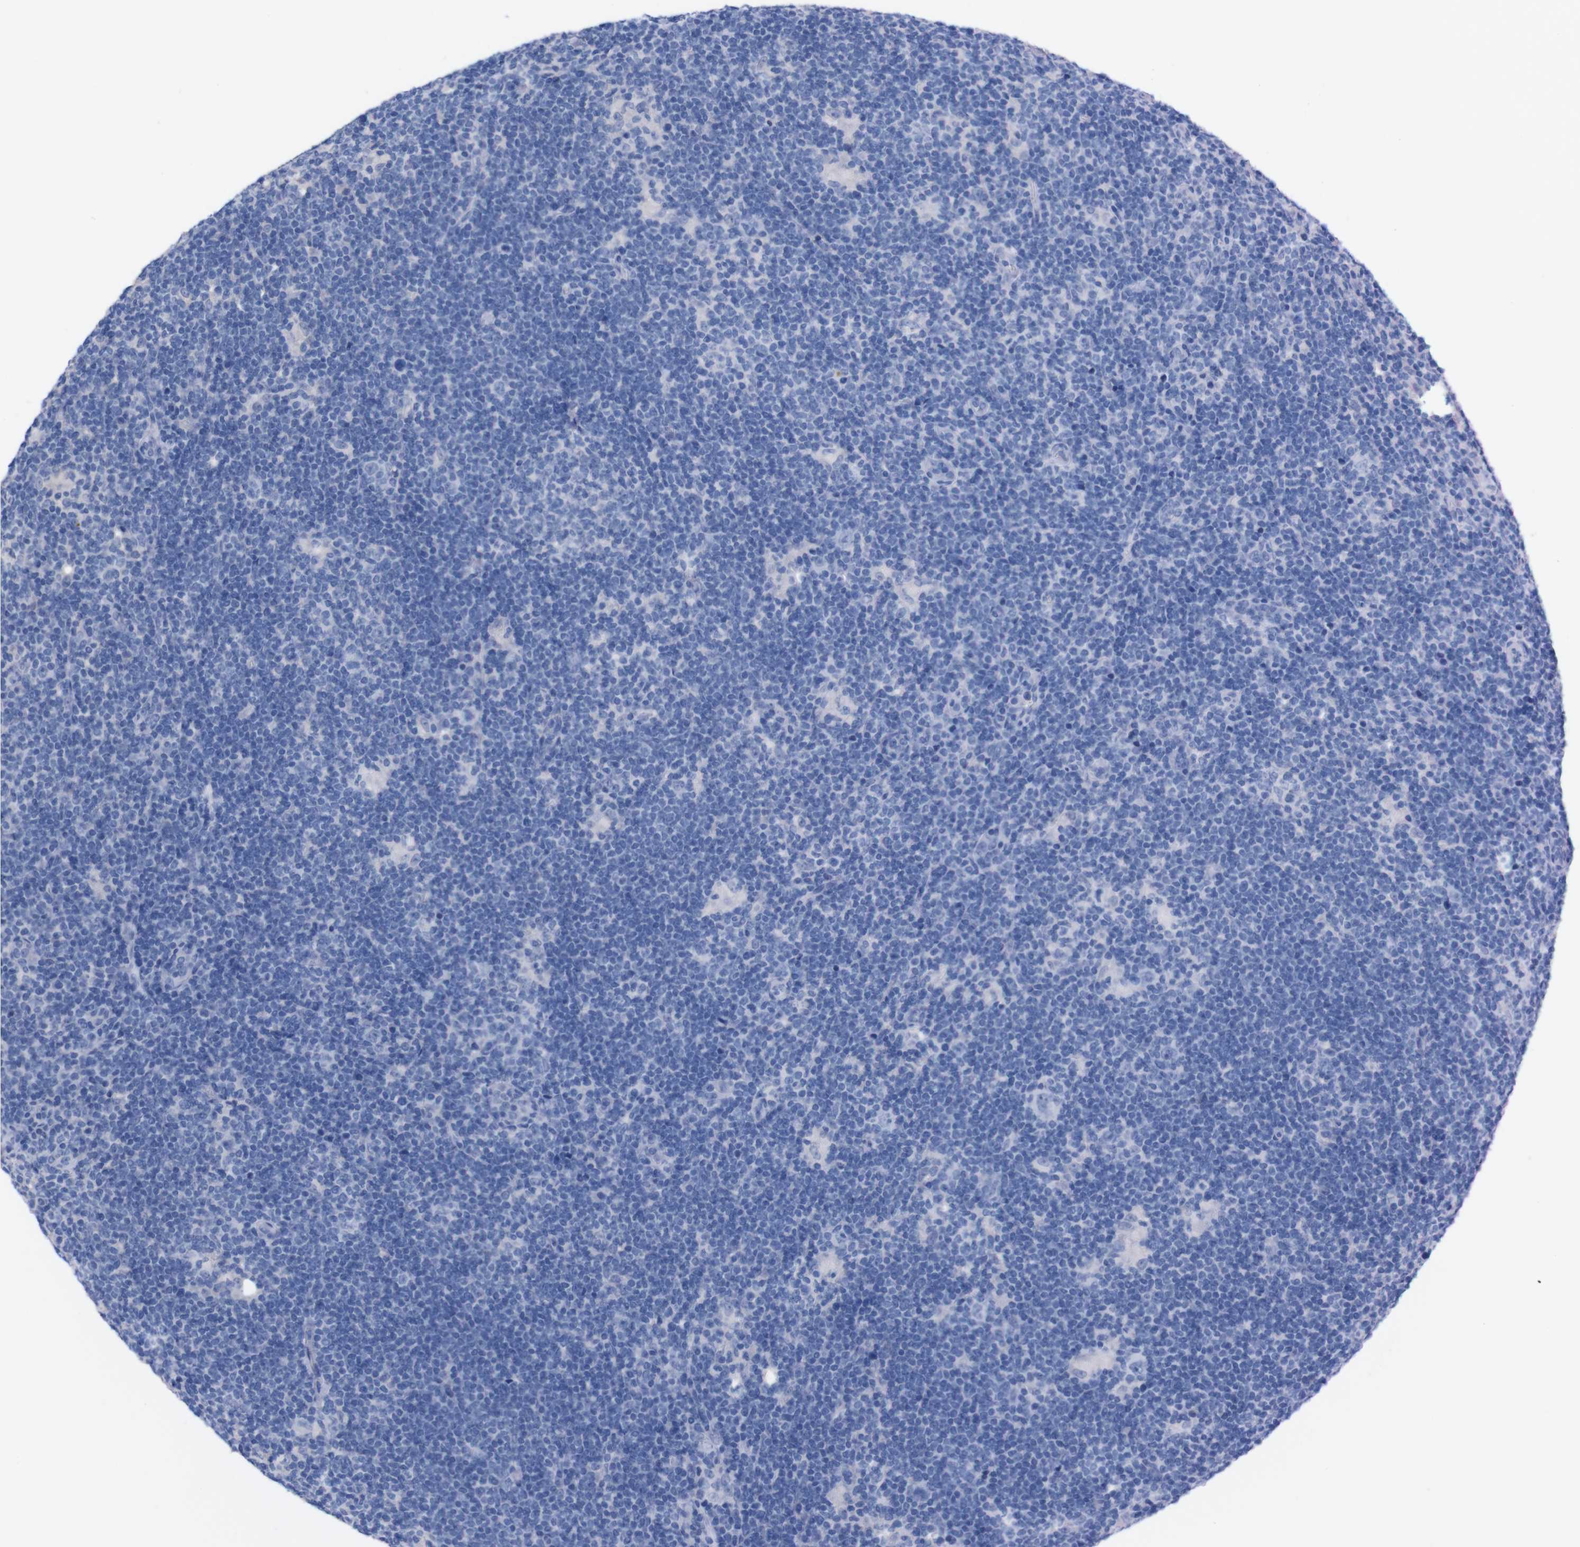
{"staining": {"intensity": "negative", "quantity": "none", "location": "none"}, "tissue": "lymphoma", "cell_type": "Tumor cells", "image_type": "cancer", "snomed": [{"axis": "morphology", "description": "Hodgkin's disease, NOS"}, {"axis": "topography", "description": "Lymph node"}], "caption": "Hodgkin's disease stained for a protein using IHC displays no positivity tumor cells.", "gene": "TMEM243", "patient": {"sex": "female", "age": 57}}